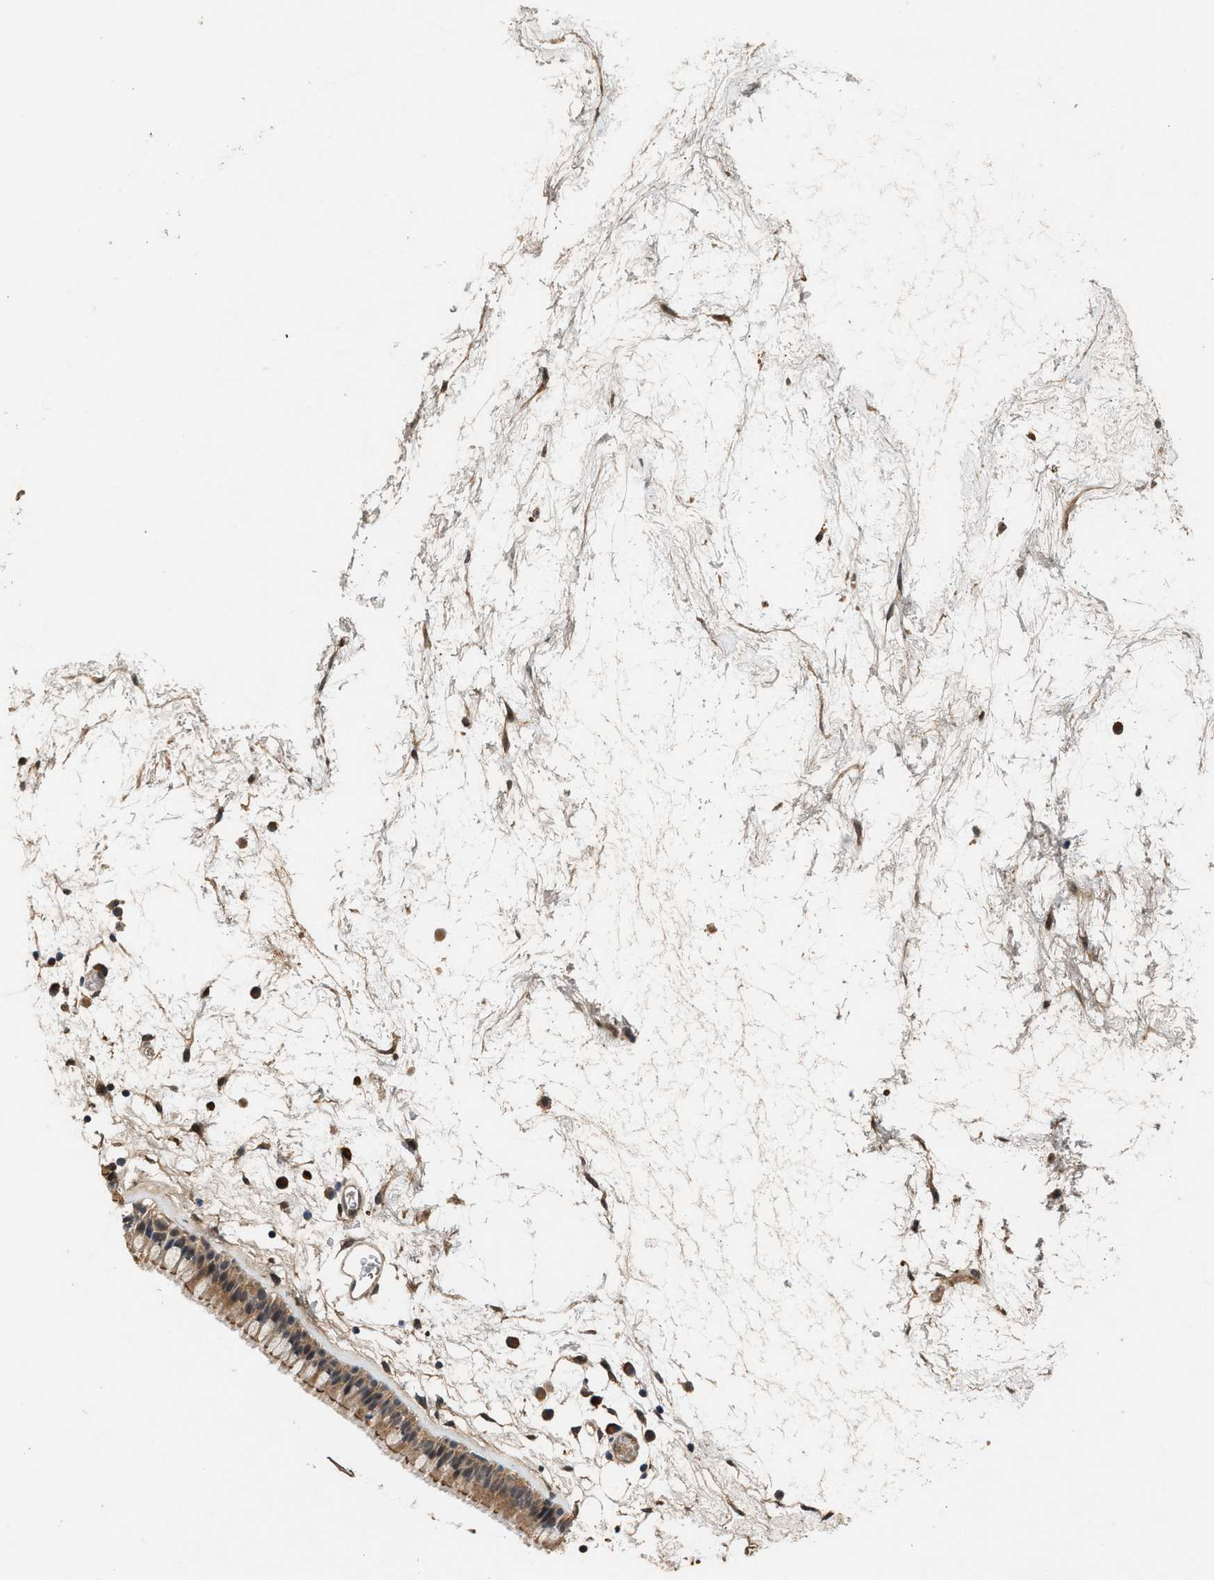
{"staining": {"intensity": "weak", "quantity": ">75%", "location": "cytoplasmic/membranous,nuclear"}, "tissue": "nasopharynx", "cell_type": "Respiratory epithelial cells", "image_type": "normal", "snomed": [{"axis": "morphology", "description": "Normal tissue, NOS"}, {"axis": "morphology", "description": "Inflammation, NOS"}, {"axis": "topography", "description": "Nasopharynx"}], "caption": "Immunohistochemical staining of unremarkable human nasopharynx reveals >75% levels of weak cytoplasmic/membranous,nuclear protein staining in about >75% of respiratory epithelial cells. The staining was performed using DAB, with brown indicating positive protein expression. Nuclei are stained blue with hematoxylin.", "gene": "RUSC2", "patient": {"sex": "male", "age": 48}}